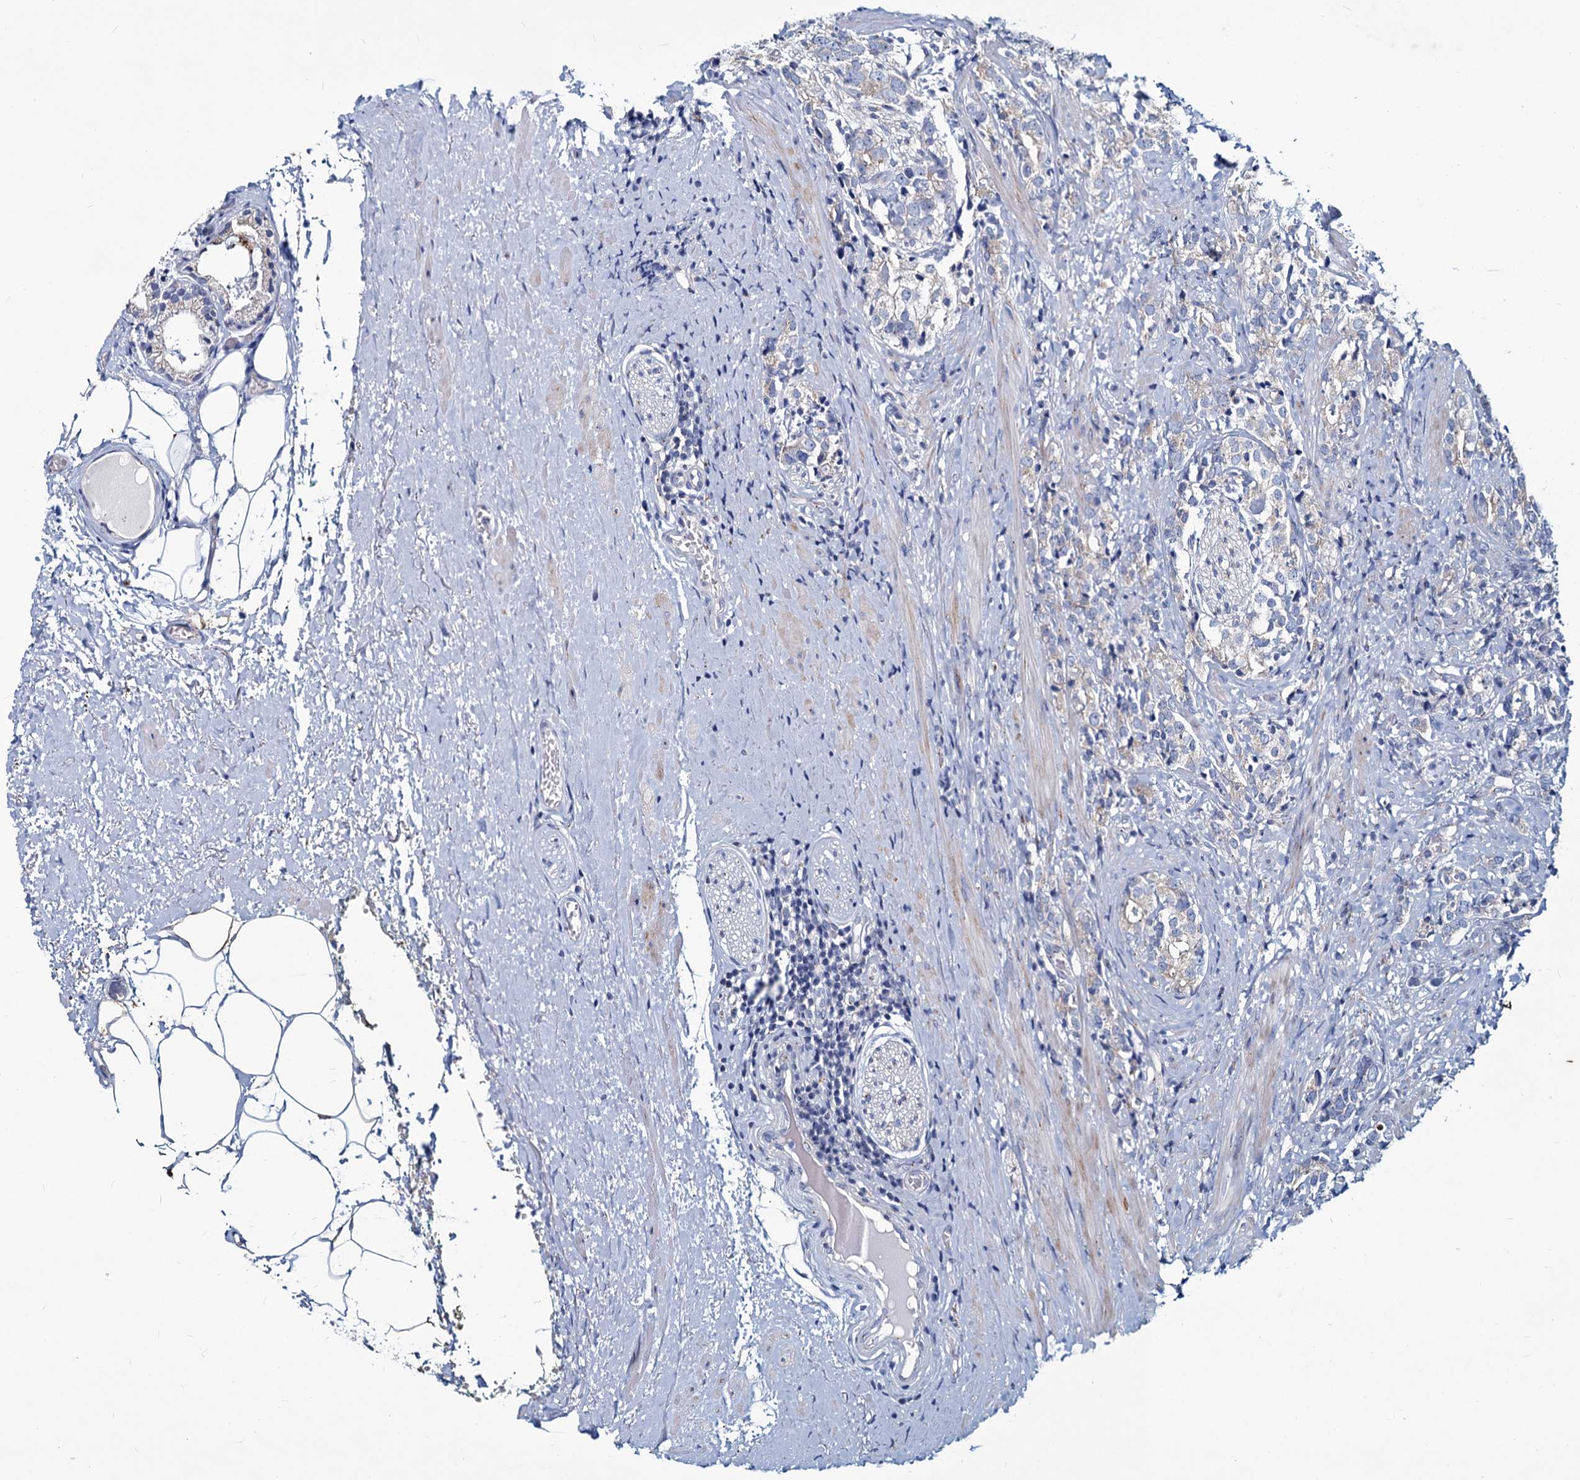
{"staining": {"intensity": "negative", "quantity": "none", "location": "none"}, "tissue": "prostate cancer", "cell_type": "Tumor cells", "image_type": "cancer", "snomed": [{"axis": "morphology", "description": "Adenocarcinoma, High grade"}, {"axis": "topography", "description": "Prostate"}], "caption": "There is no significant expression in tumor cells of prostate adenocarcinoma (high-grade).", "gene": "AGBL4", "patient": {"sex": "male", "age": 69}}